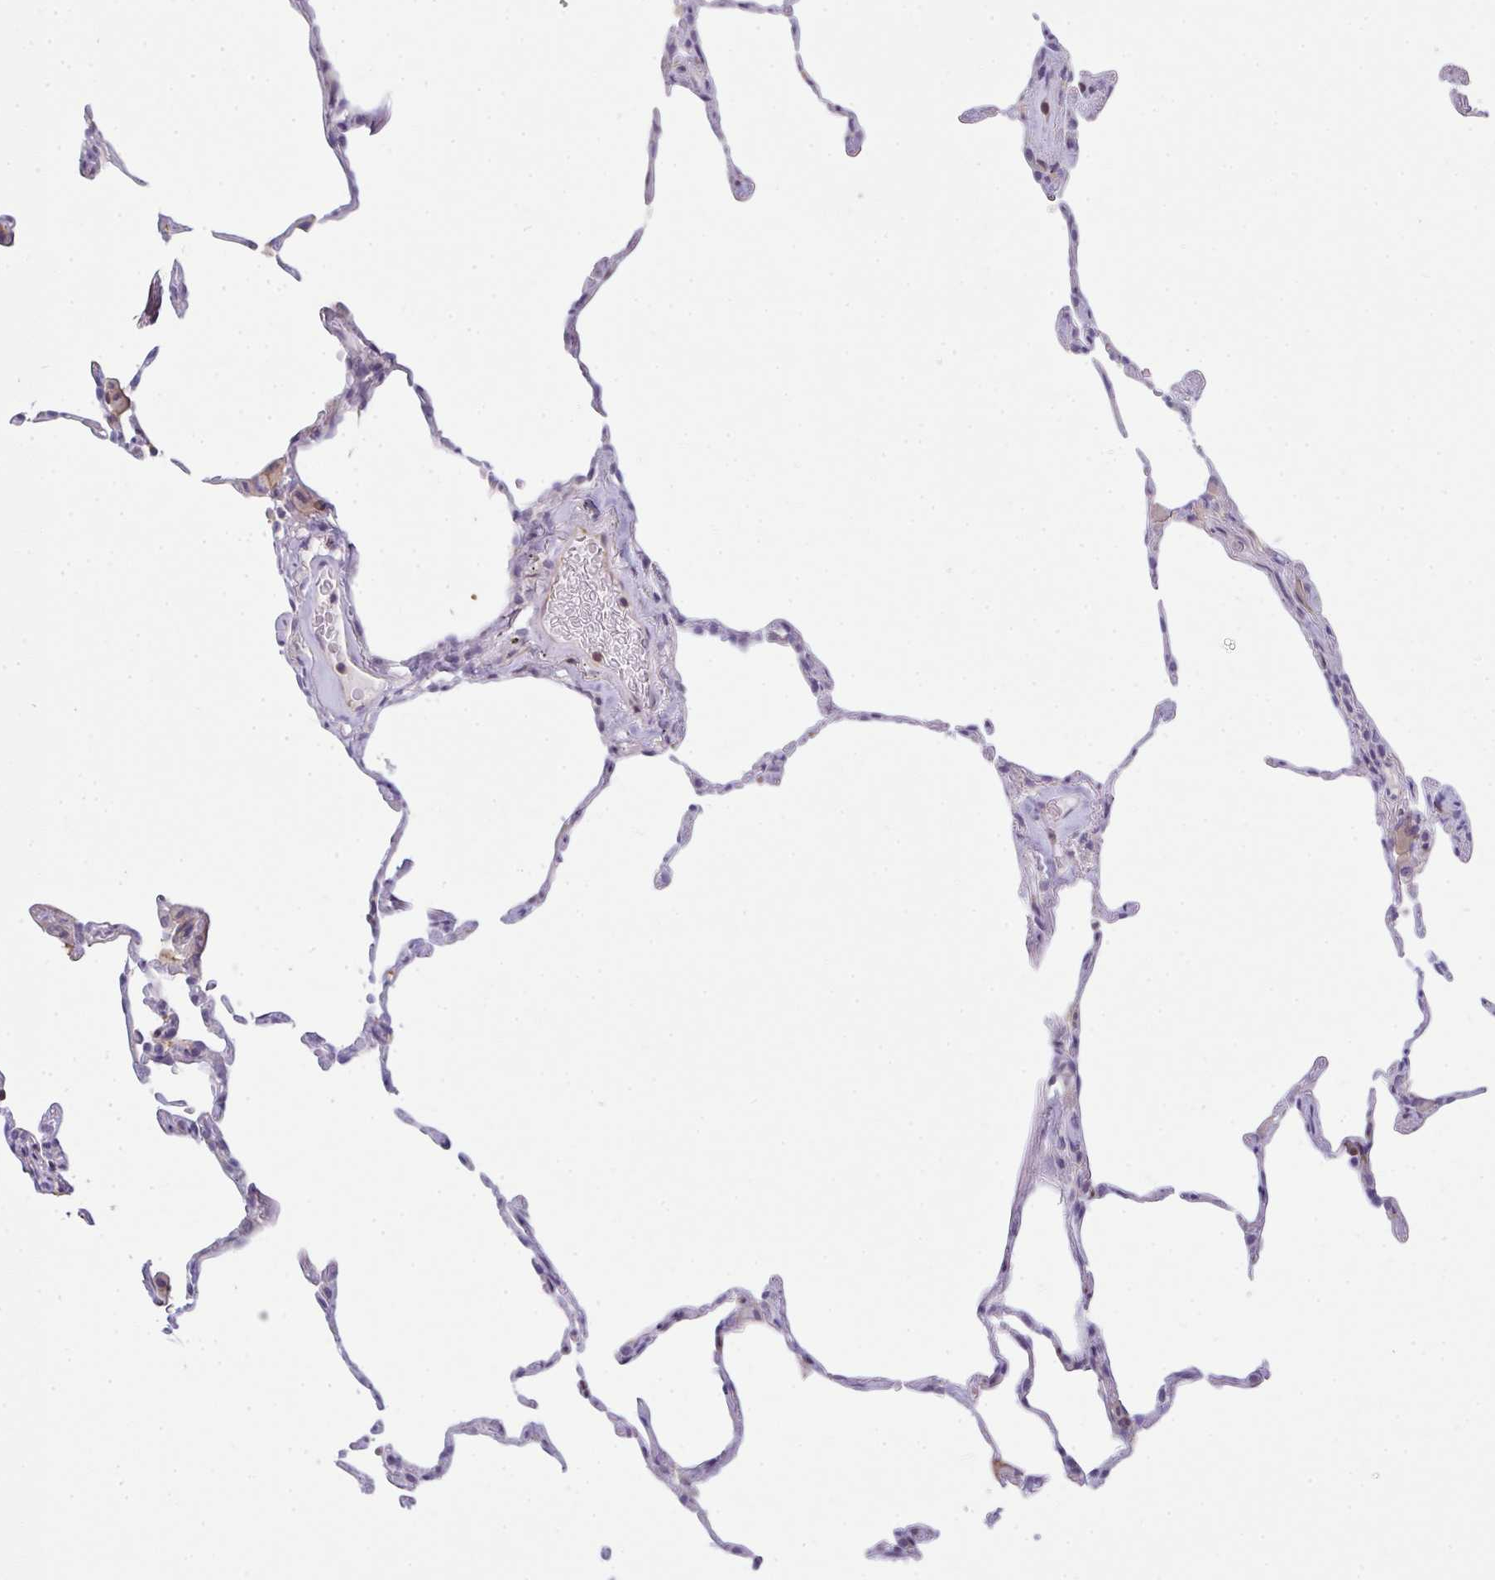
{"staining": {"intensity": "negative", "quantity": "none", "location": "none"}, "tissue": "lung", "cell_type": "Alveolar cells", "image_type": "normal", "snomed": [{"axis": "morphology", "description": "Normal tissue, NOS"}, {"axis": "topography", "description": "Lung"}], "caption": "Immunohistochemistry of unremarkable human lung exhibits no positivity in alveolar cells.", "gene": "CD80", "patient": {"sex": "female", "age": 57}}